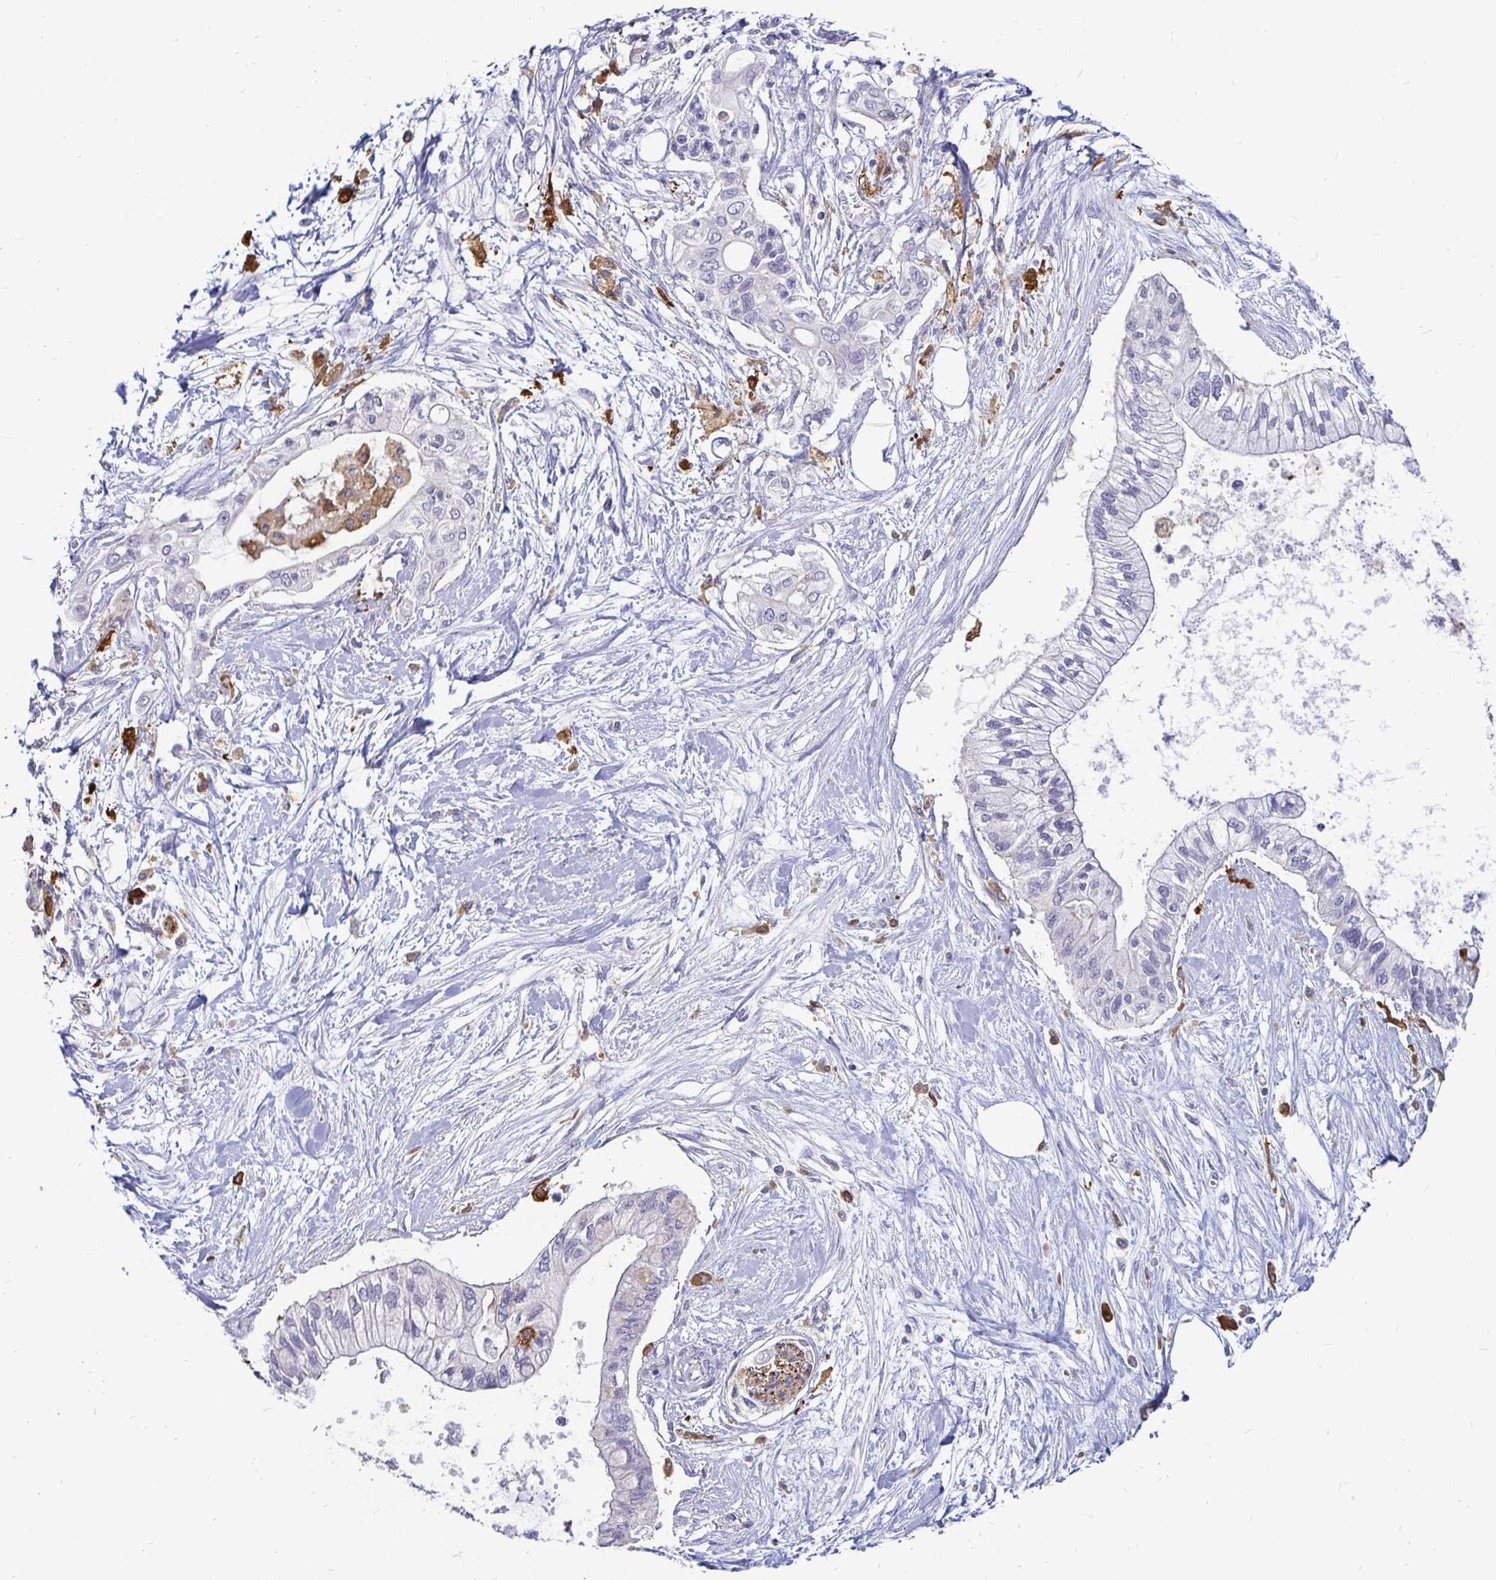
{"staining": {"intensity": "negative", "quantity": "none", "location": "none"}, "tissue": "pancreatic cancer", "cell_type": "Tumor cells", "image_type": "cancer", "snomed": [{"axis": "morphology", "description": "Adenocarcinoma, NOS"}, {"axis": "topography", "description": "Pancreas"}], "caption": "This is an IHC micrograph of pancreatic cancer. There is no expression in tumor cells.", "gene": "CCDC85A", "patient": {"sex": "female", "age": 77}}